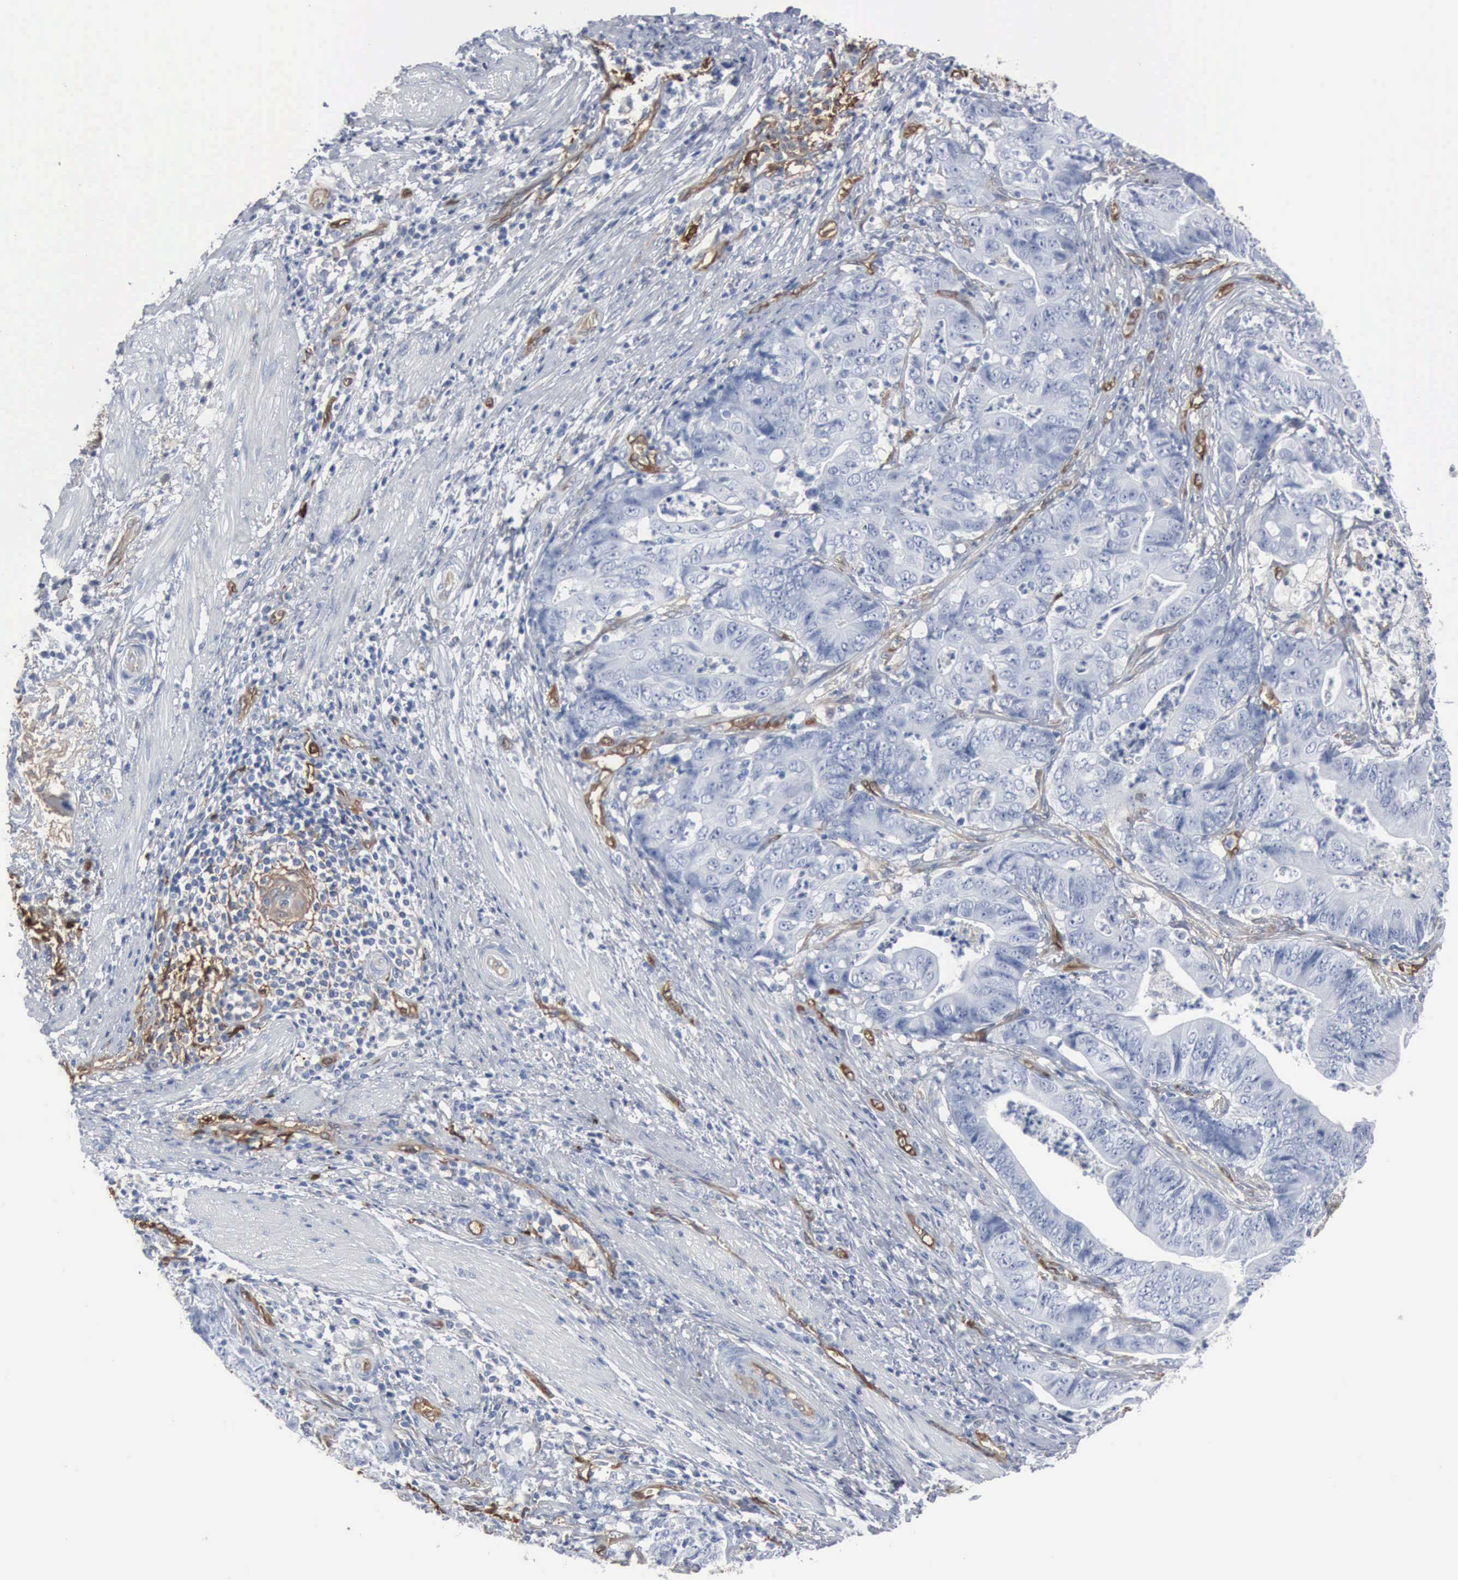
{"staining": {"intensity": "negative", "quantity": "none", "location": "none"}, "tissue": "stomach cancer", "cell_type": "Tumor cells", "image_type": "cancer", "snomed": [{"axis": "morphology", "description": "Adenocarcinoma, NOS"}, {"axis": "topography", "description": "Stomach, lower"}], "caption": "A photomicrograph of human stomach adenocarcinoma is negative for staining in tumor cells.", "gene": "FSCN1", "patient": {"sex": "female", "age": 86}}